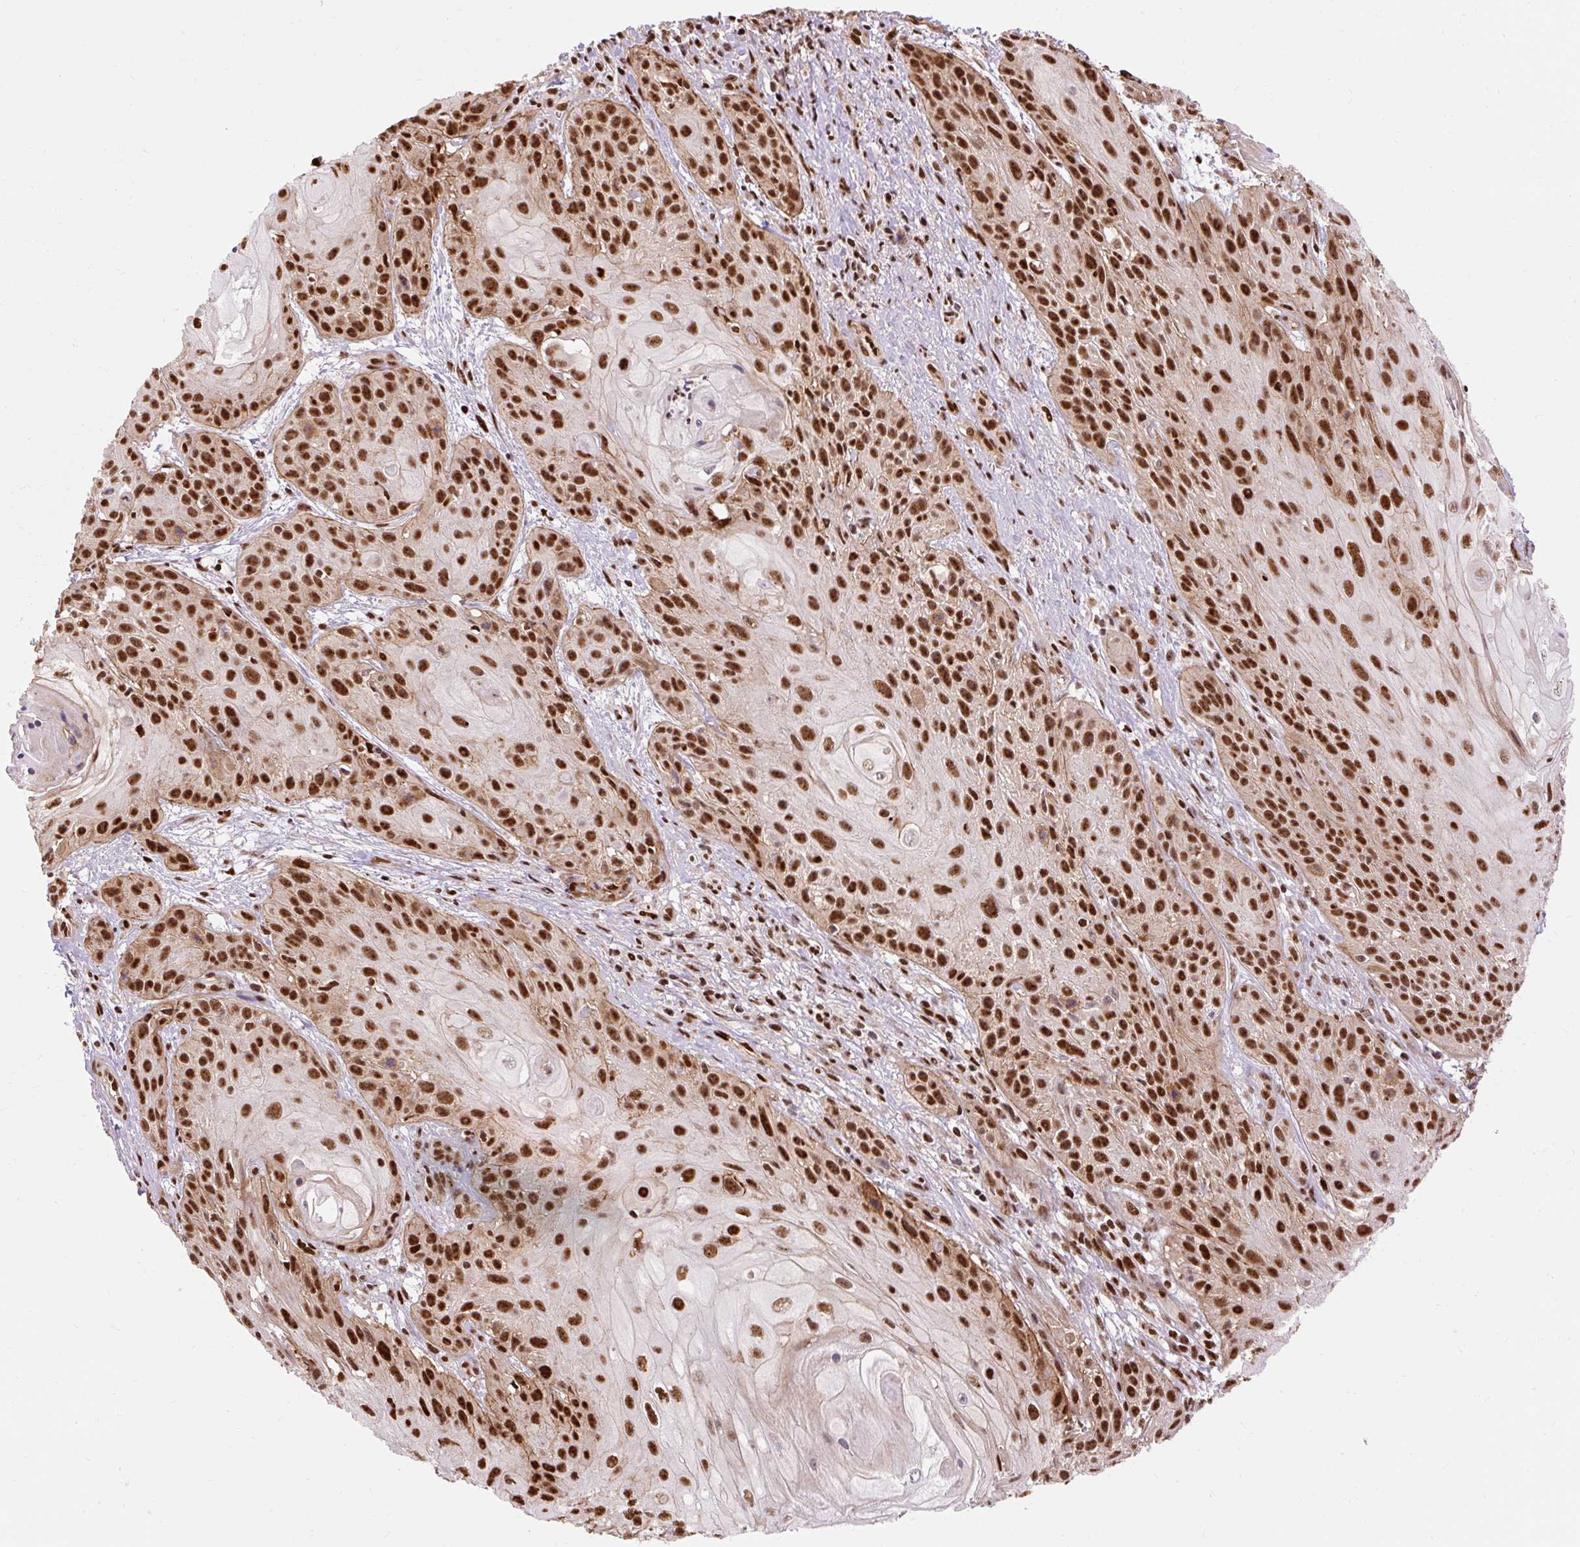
{"staining": {"intensity": "strong", "quantity": ">75%", "location": "nuclear"}, "tissue": "skin cancer", "cell_type": "Tumor cells", "image_type": "cancer", "snomed": [{"axis": "morphology", "description": "Squamous cell carcinoma, NOS"}, {"axis": "topography", "description": "Skin"}, {"axis": "topography", "description": "Vulva"}], "caption": "Immunohistochemistry of squamous cell carcinoma (skin) displays high levels of strong nuclear staining in about >75% of tumor cells.", "gene": "MECOM", "patient": {"sex": "female", "age": 76}}